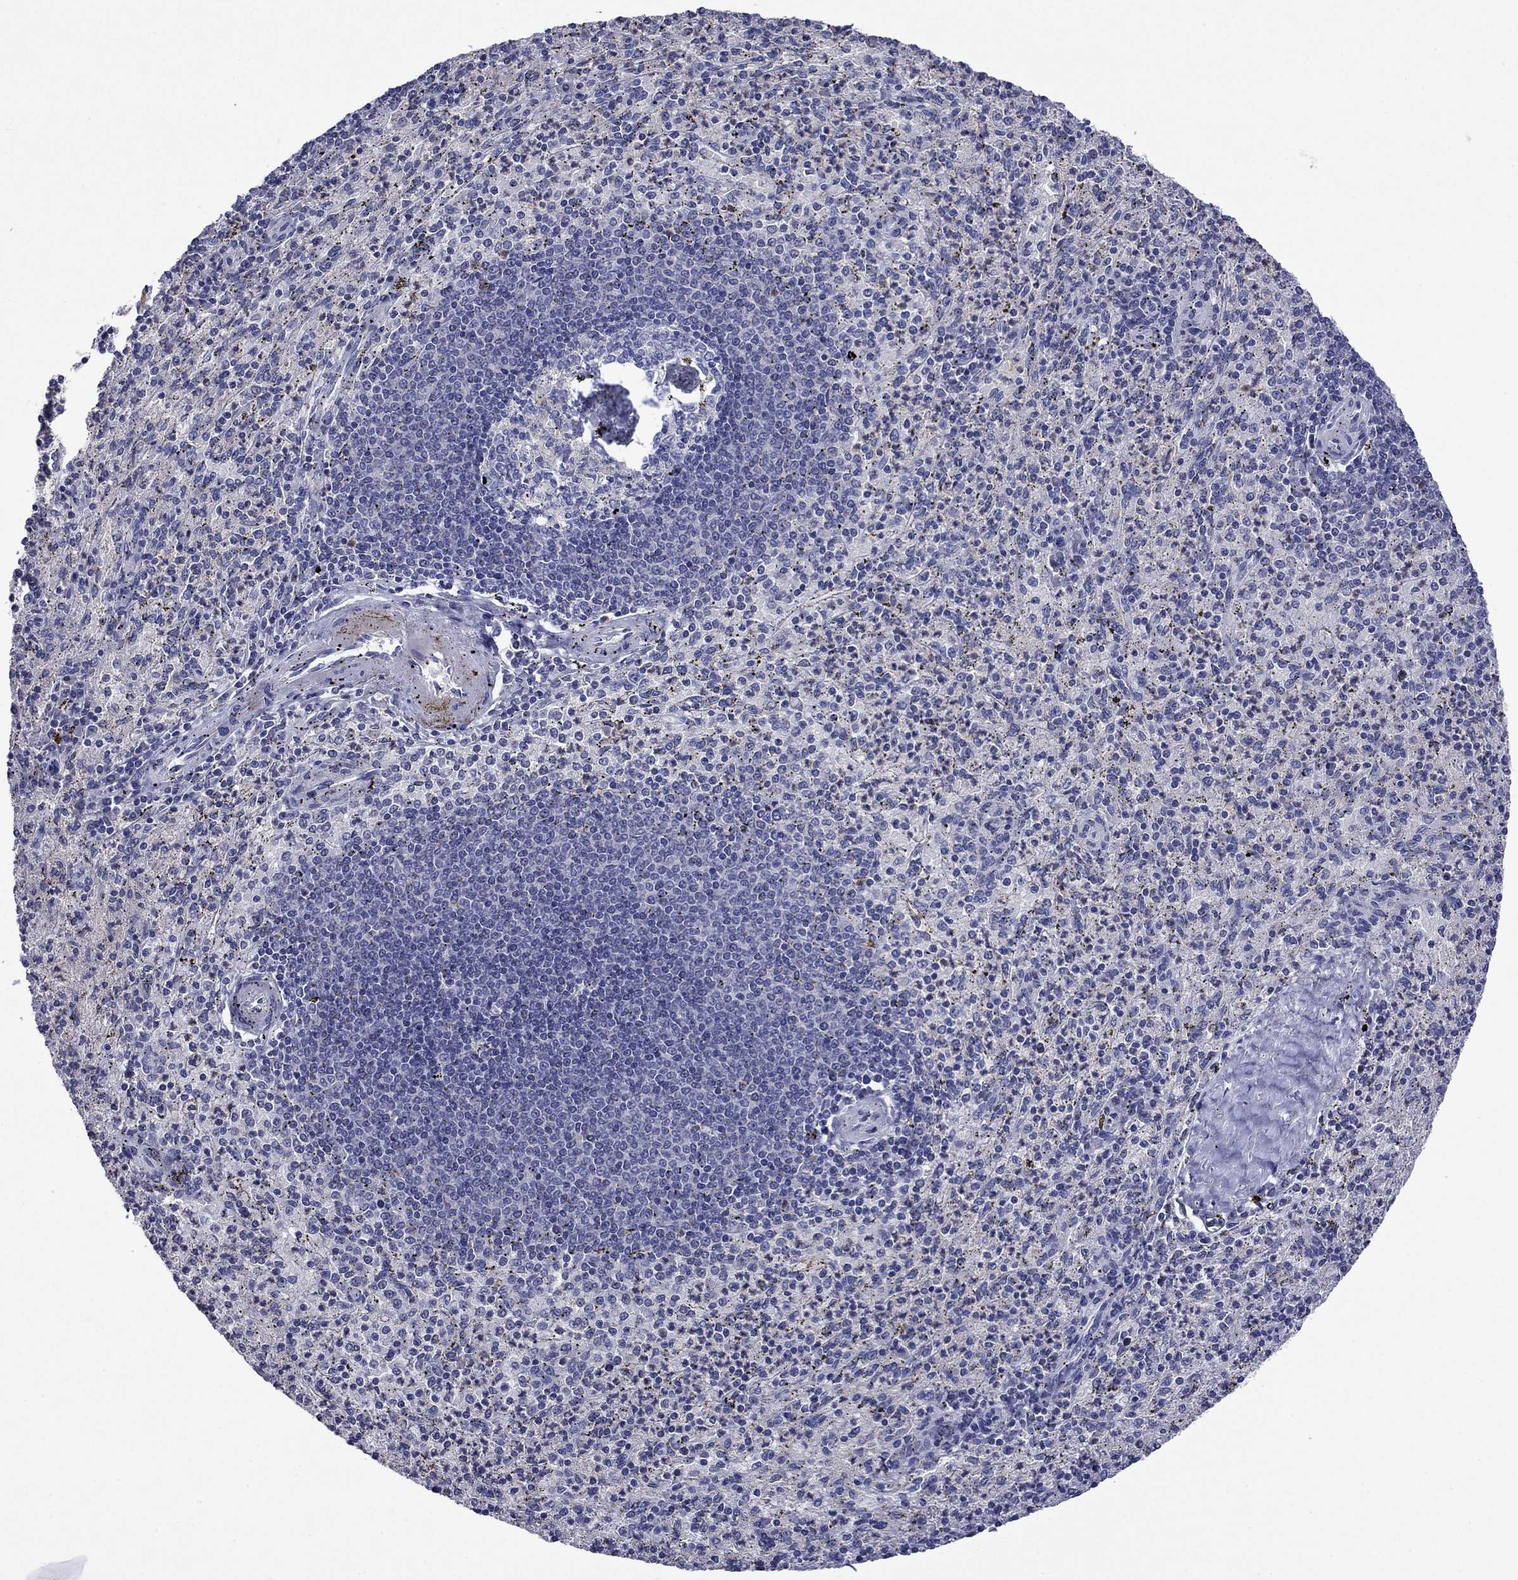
{"staining": {"intensity": "negative", "quantity": "none", "location": "none"}, "tissue": "spleen", "cell_type": "Cells in red pulp", "image_type": "normal", "snomed": [{"axis": "morphology", "description": "Normal tissue, NOS"}, {"axis": "topography", "description": "Spleen"}], "caption": "IHC image of unremarkable spleen: human spleen stained with DAB exhibits no significant protein expression in cells in red pulp. The staining is performed using DAB brown chromogen with nuclei counter-stained in using hematoxylin.", "gene": "CFAP119", "patient": {"sex": "male", "age": 60}}